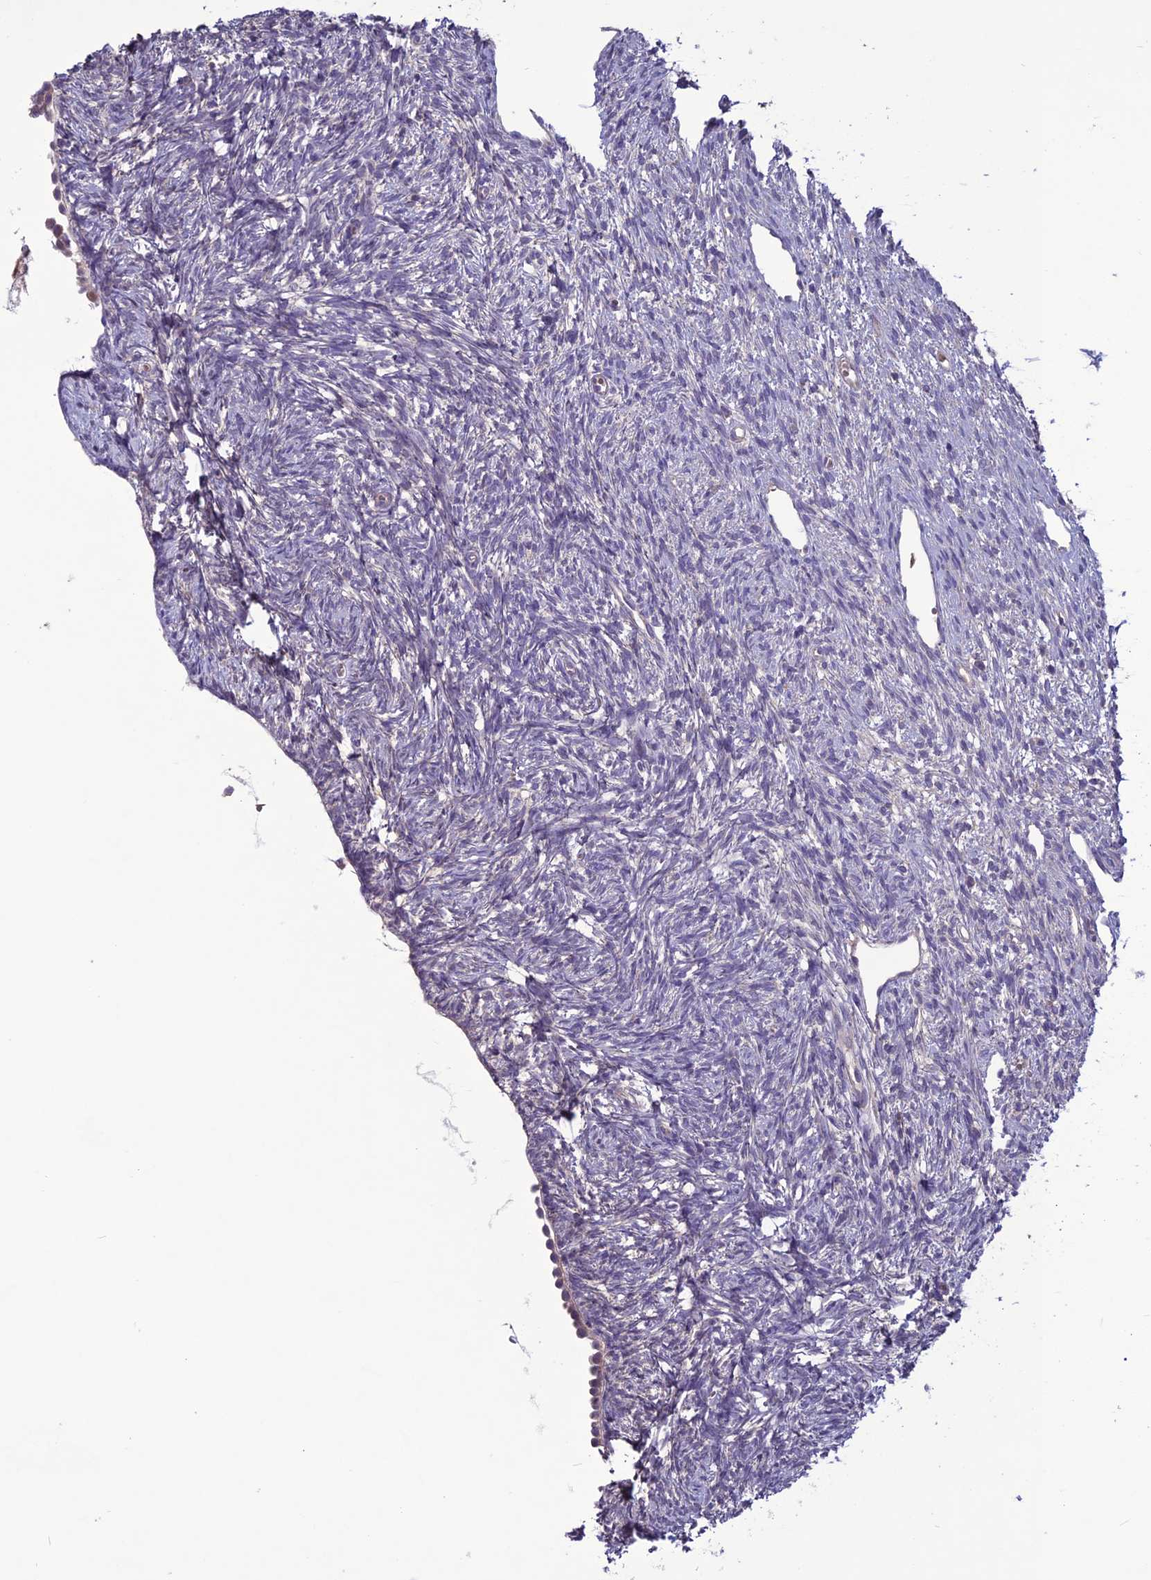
{"staining": {"intensity": "negative", "quantity": "none", "location": "none"}, "tissue": "ovary", "cell_type": "Ovarian stroma cells", "image_type": "normal", "snomed": [{"axis": "morphology", "description": "Normal tissue, NOS"}, {"axis": "topography", "description": "Ovary"}], "caption": "Human ovary stained for a protein using IHC demonstrates no staining in ovarian stroma cells.", "gene": "C2orf76", "patient": {"sex": "female", "age": 51}}